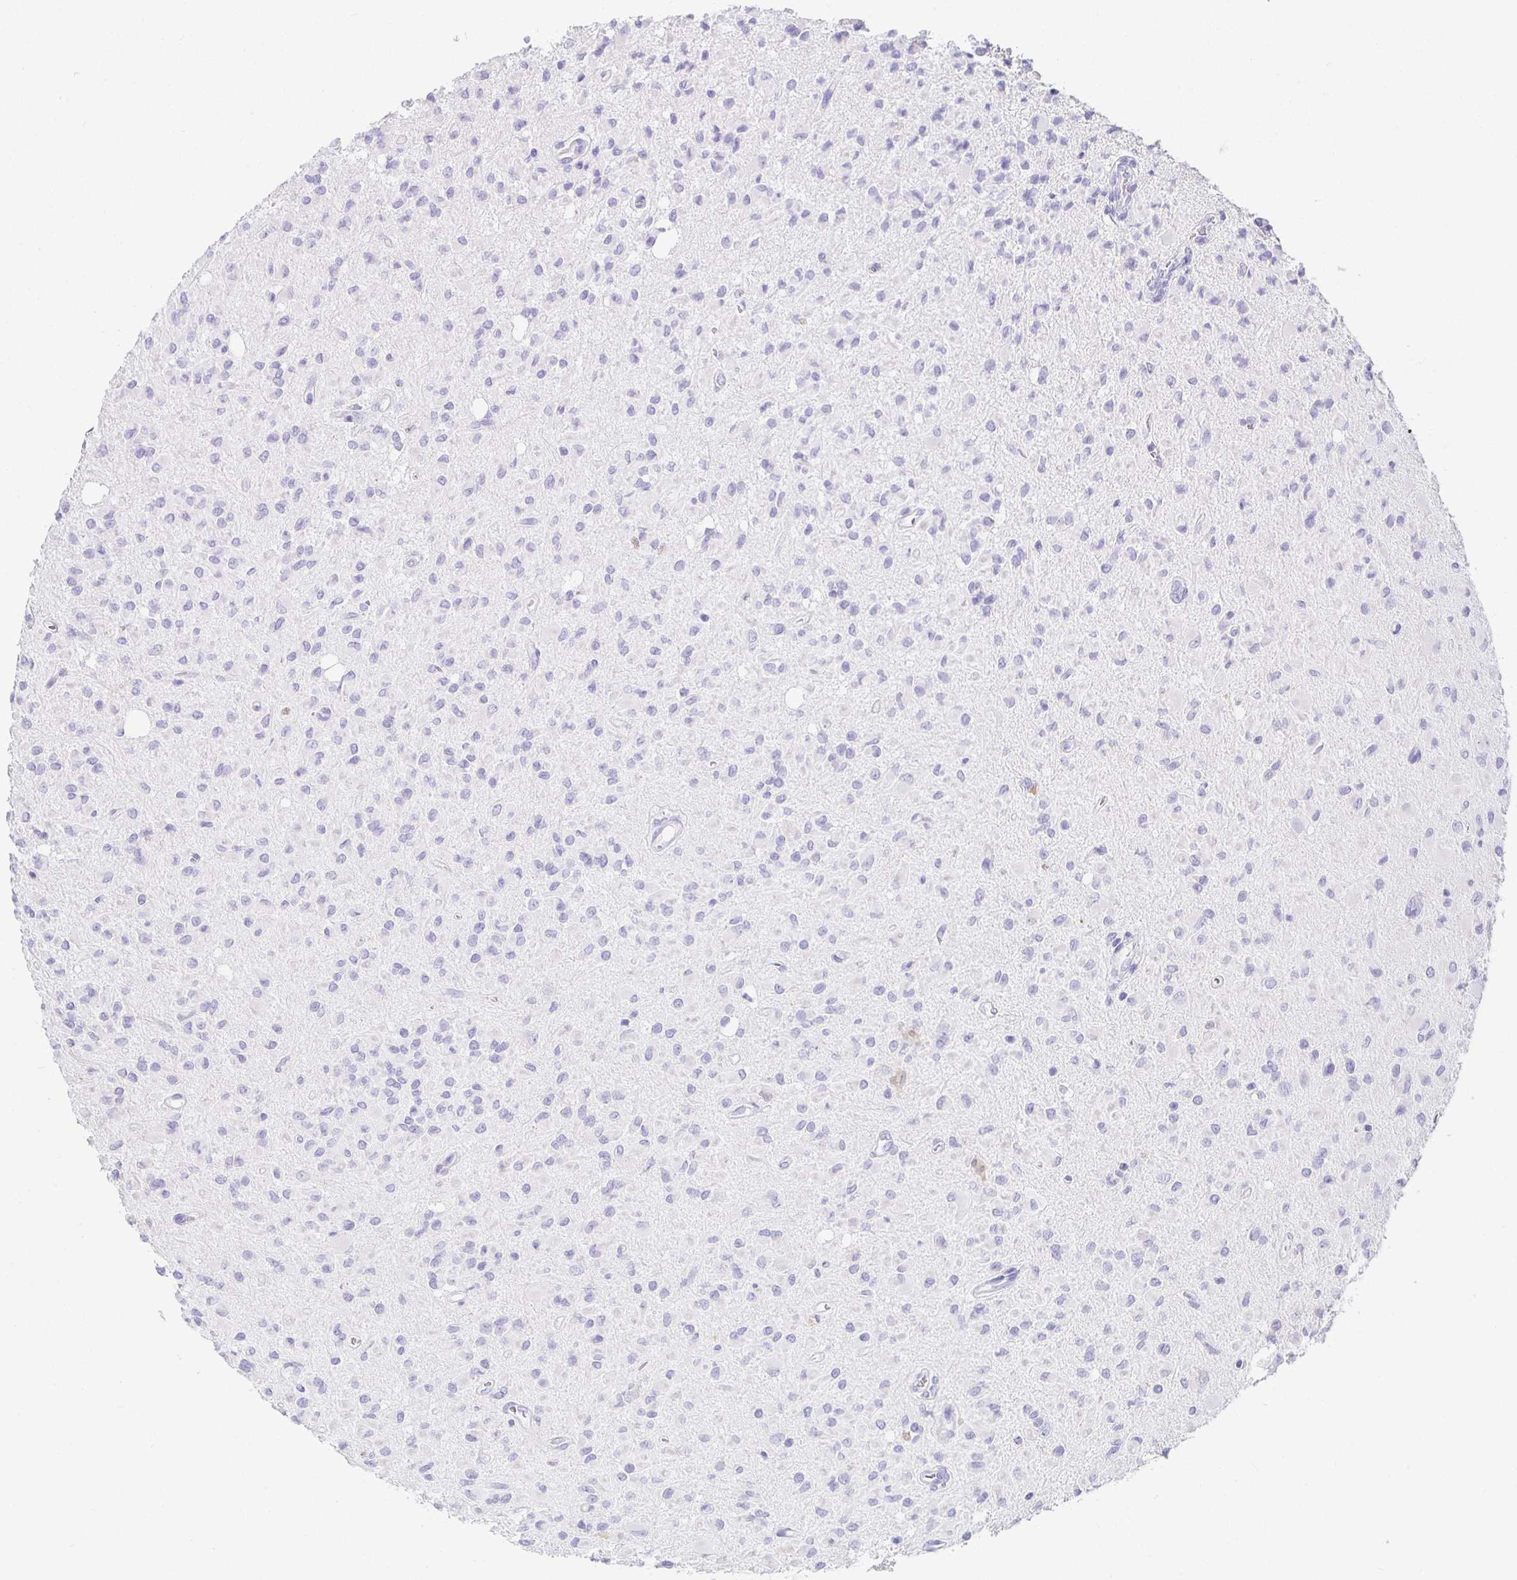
{"staining": {"intensity": "negative", "quantity": "none", "location": "none"}, "tissue": "glioma", "cell_type": "Tumor cells", "image_type": "cancer", "snomed": [{"axis": "morphology", "description": "Glioma, malignant, Low grade"}, {"axis": "topography", "description": "Brain"}], "caption": "Glioma was stained to show a protein in brown. There is no significant staining in tumor cells.", "gene": "CHAT", "patient": {"sex": "female", "age": 33}}